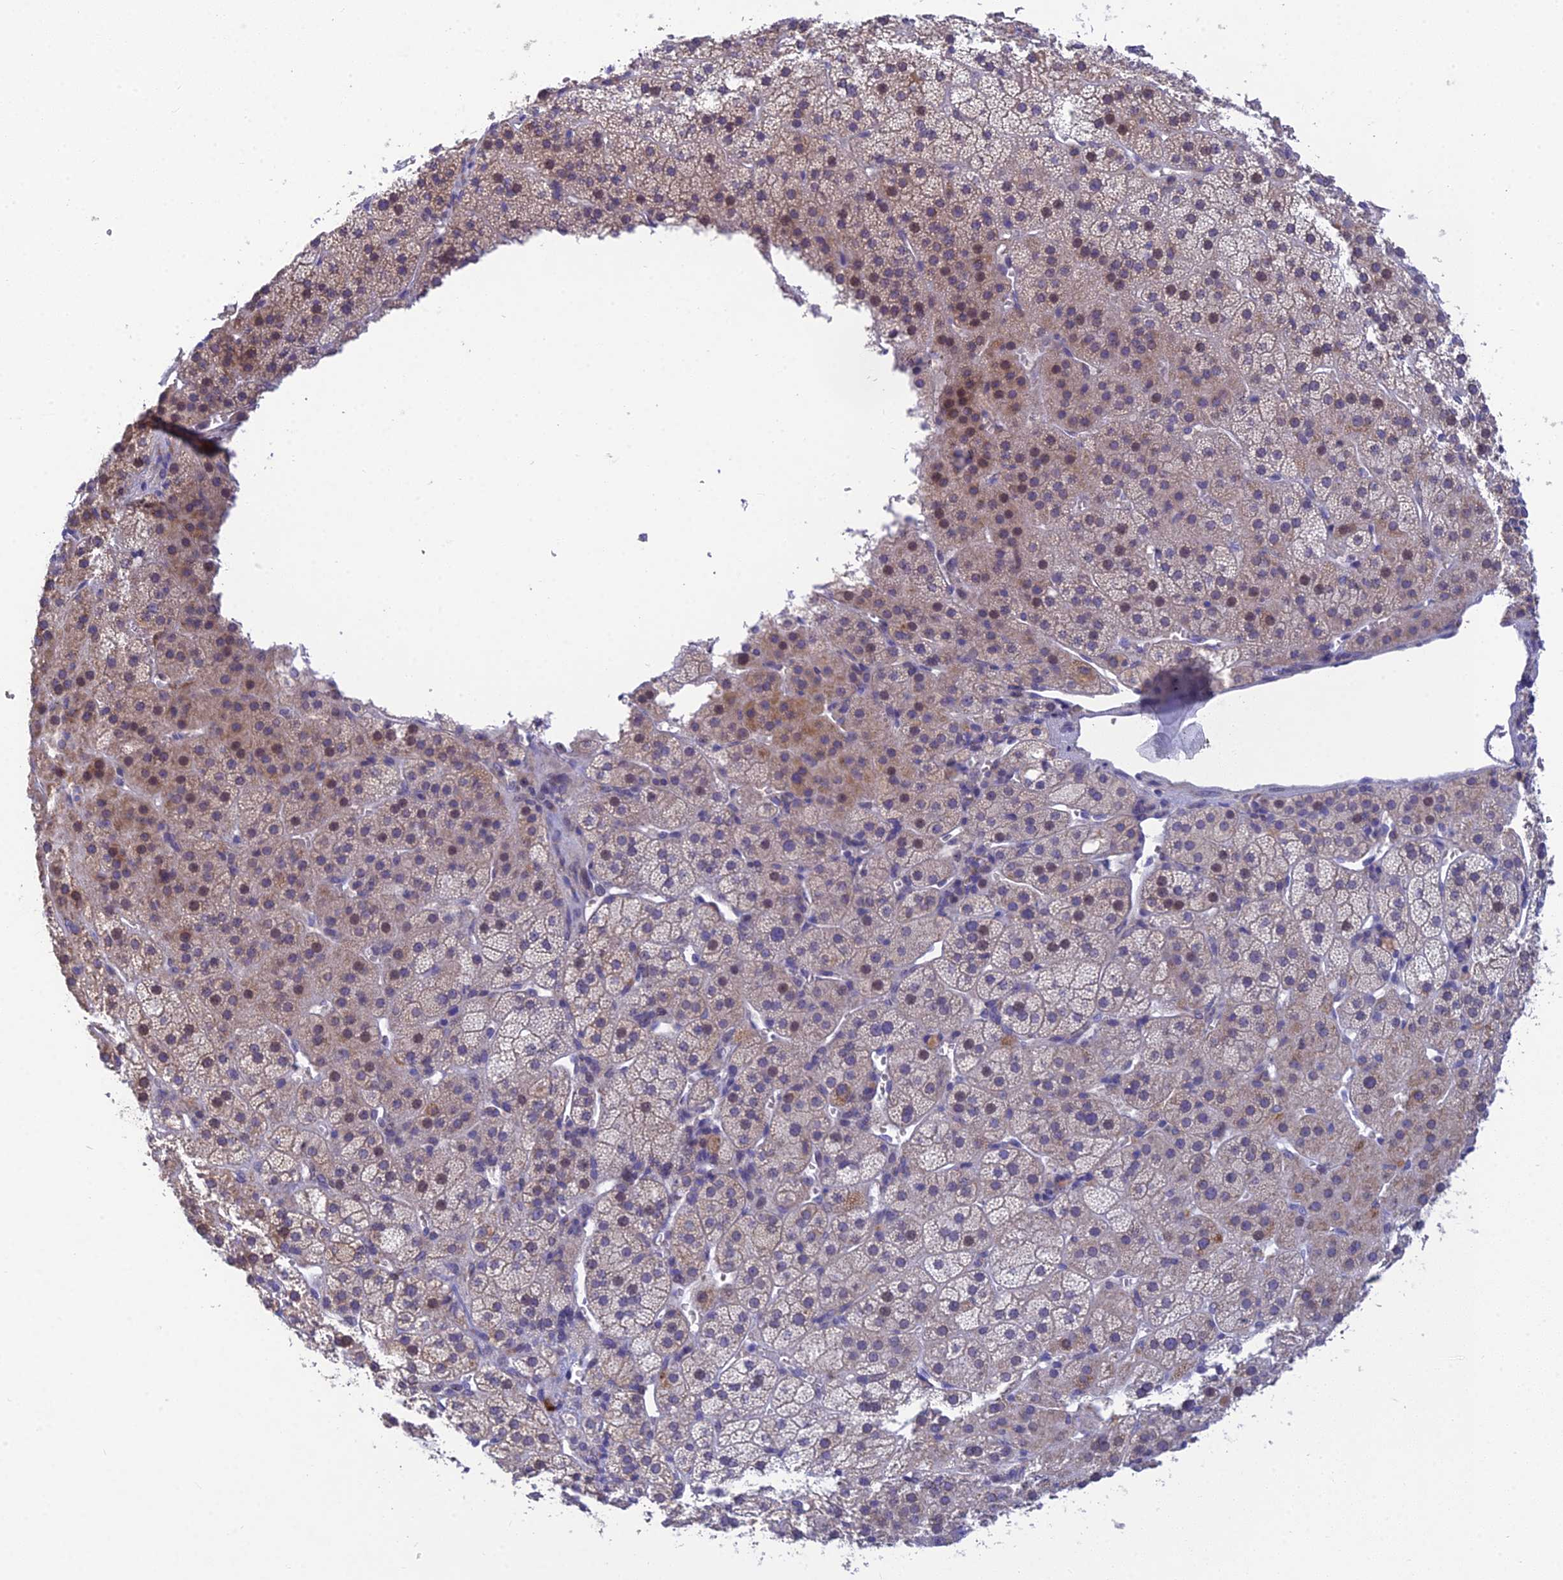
{"staining": {"intensity": "moderate", "quantity": "<25%", "location": "cytoplasmic/membranous"}, "tissue": "adrenal gland", "cell_type": "Glandular cells", "image_type": "normal", "snomed": [{"axis": "morphology", "description": "Normal tissue, NOS"}, {"axis": "topography", "description": "Adrenal gland"}], "caption": "DAB (3,3'-diaminobenzidine) immunohistochemical staining of benign human adrenal gland exhibits moderate cytoplasmic/membranous protein expression in about <25% of glandular cells.", "gene": "MGAT2", "patient": {"sex": "female", "age": 70}}